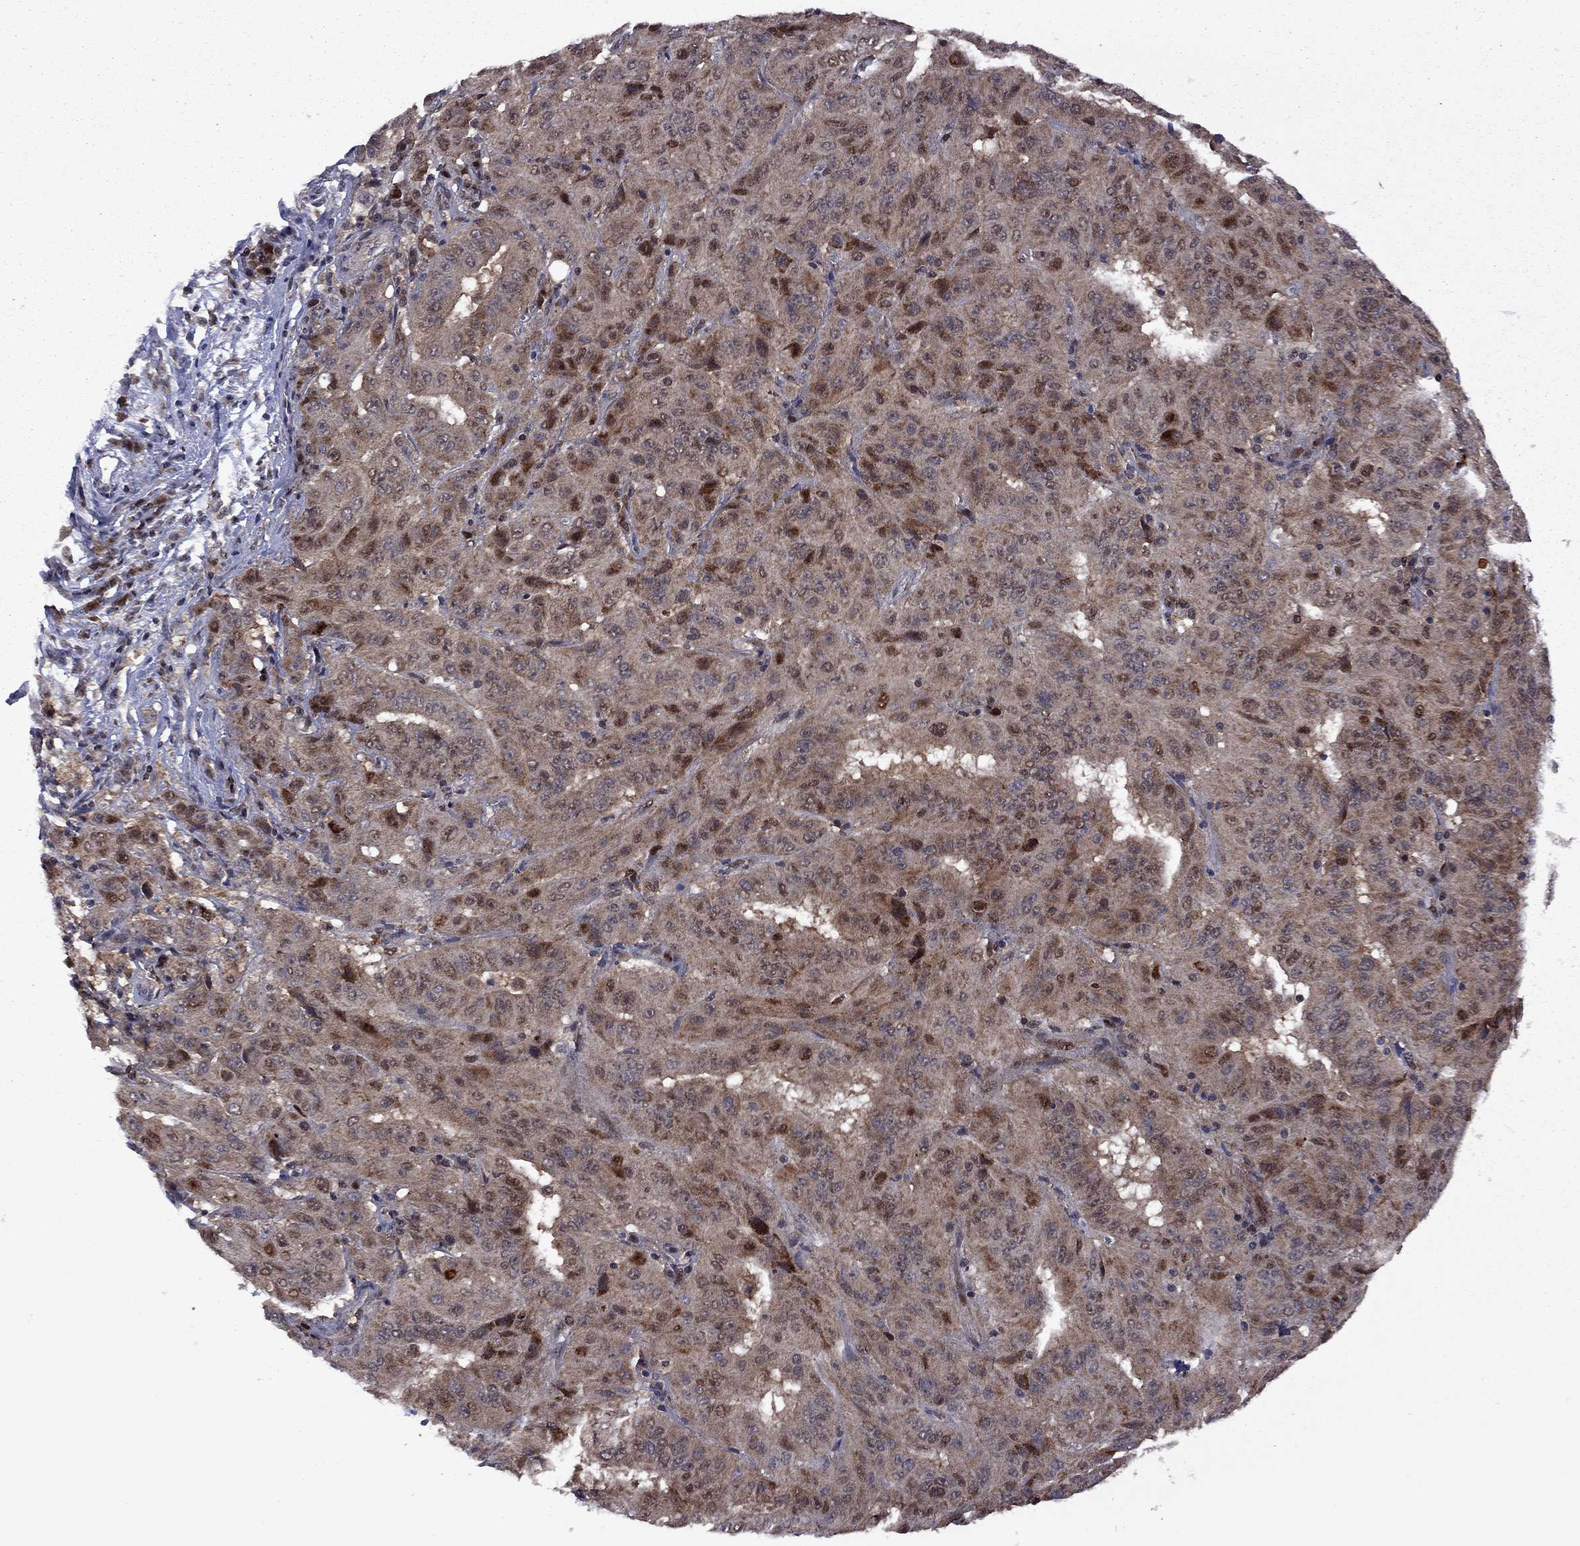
{"staining": {"intensity": "strong", "quantity": "<25%", "location": "cytoplasmic/membranous,nuclear"}, "tissue": "pancreatic cancer", "cell_type": "Tumor cells", "image_type": "cancer", "snomed": [{"axis": "morphology", "description": "Adenocarcinoma, NOS"}, {"axis": "topography", "description": "Pancreas"}], "caption": "This is an image of IHC staining of pancreatic adenocarcinoma, which shows strong positivity in the cytoplasmic/membranous and nuclear of tumor cells.", "gene": "IPP", "patient": {"sex": "male", "age": 63}}